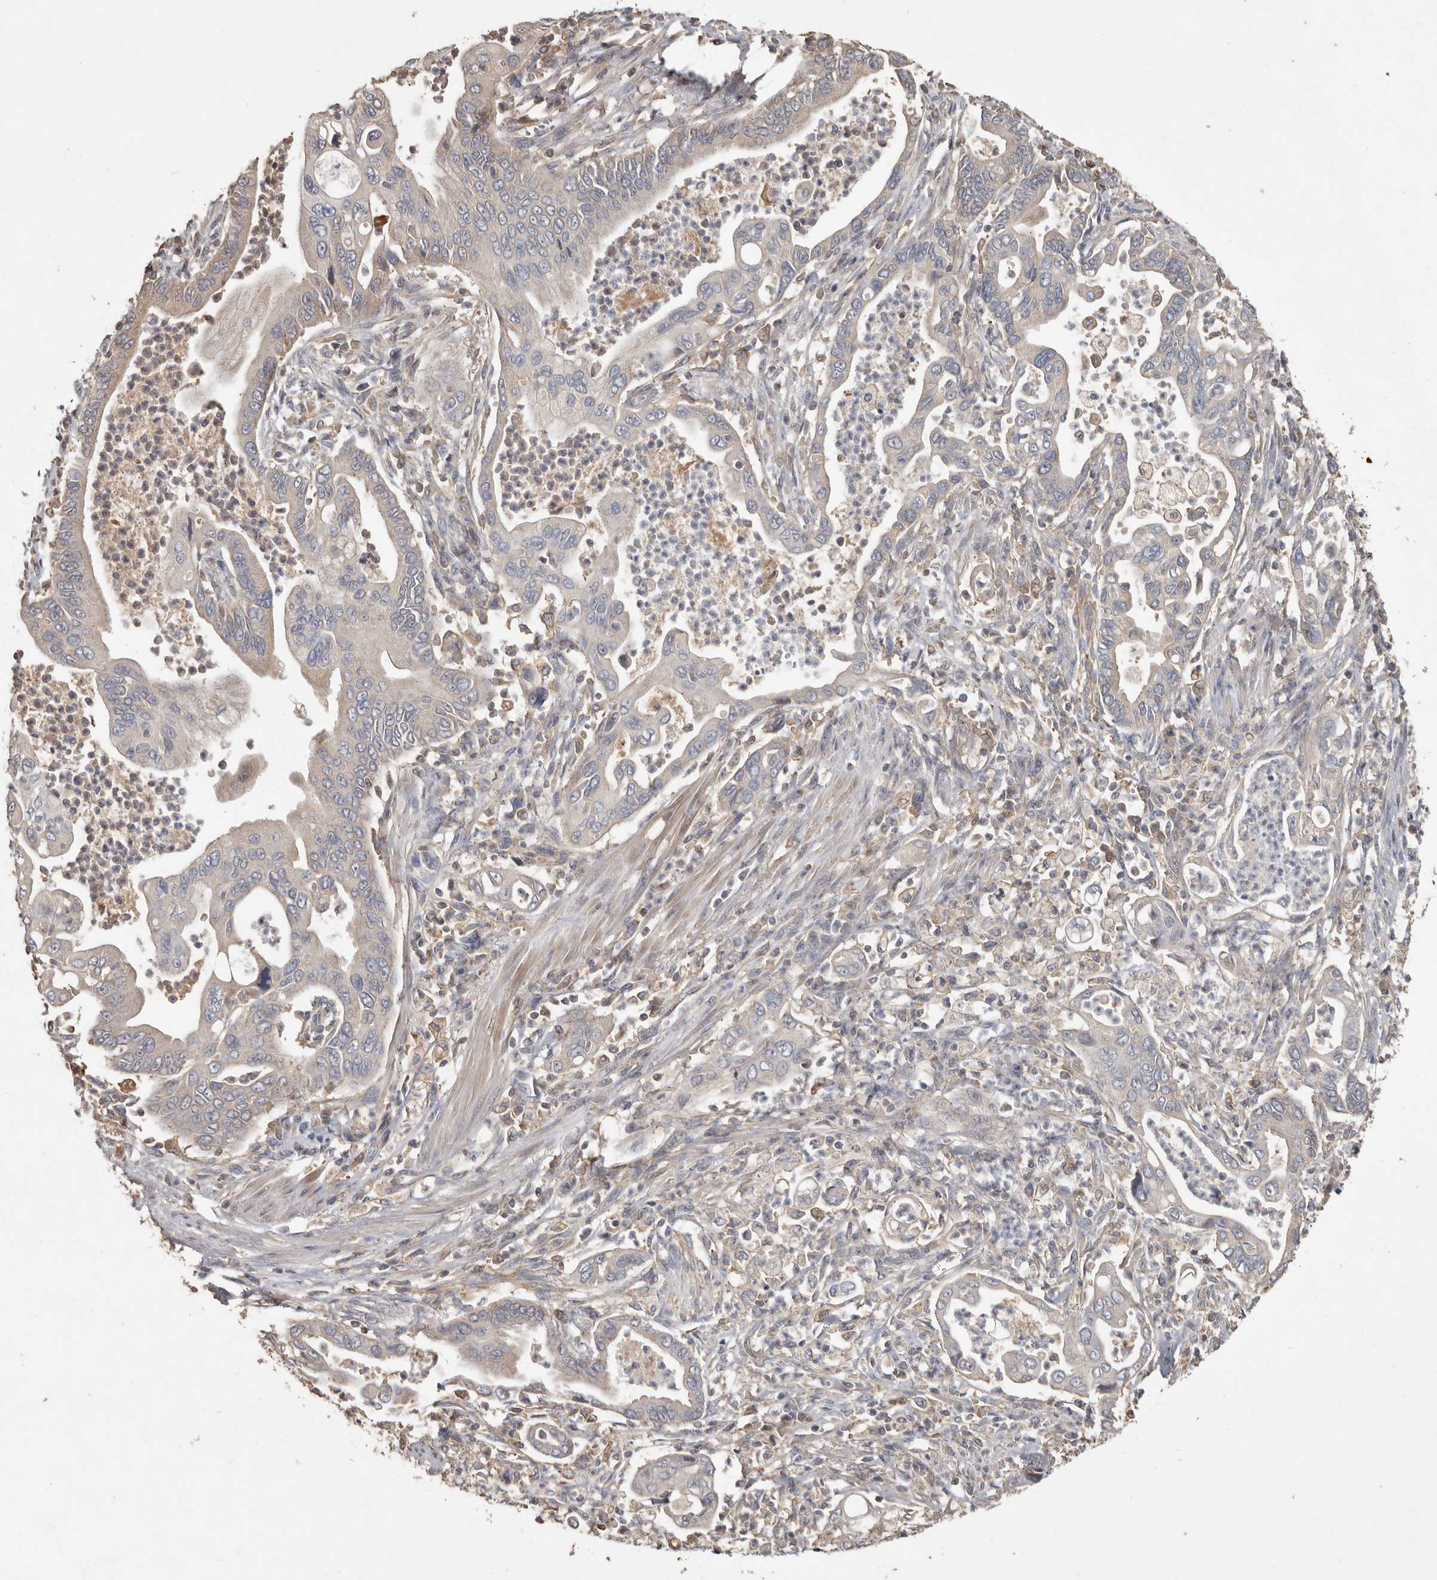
{"staining": {"intensity": "weak", "quantity": "<25%", "location": "cytoplasmic/membranous"}, "tissue": "pancreatic cancer", "cell_type": "Tumor cells", "image_type": "cancer", "snomed": [{"axis": "morphology", "description": "Adenocarcinoma, NOS"}, {"axis": "topography", "description": "Pancreas"}], "caption": "A high-resolution image shows immunohistochemistry (IHC) staining of pancreatic cancer (adenocarcinoma), which exhibits no significant expression in tumor cells. (DAB (3,3'-diaminobenzidine) IHC visualized using brightfield microscopy, high magnification).", "gene": "KIF26B", "patient": {"sex": "male", "age": 78}}